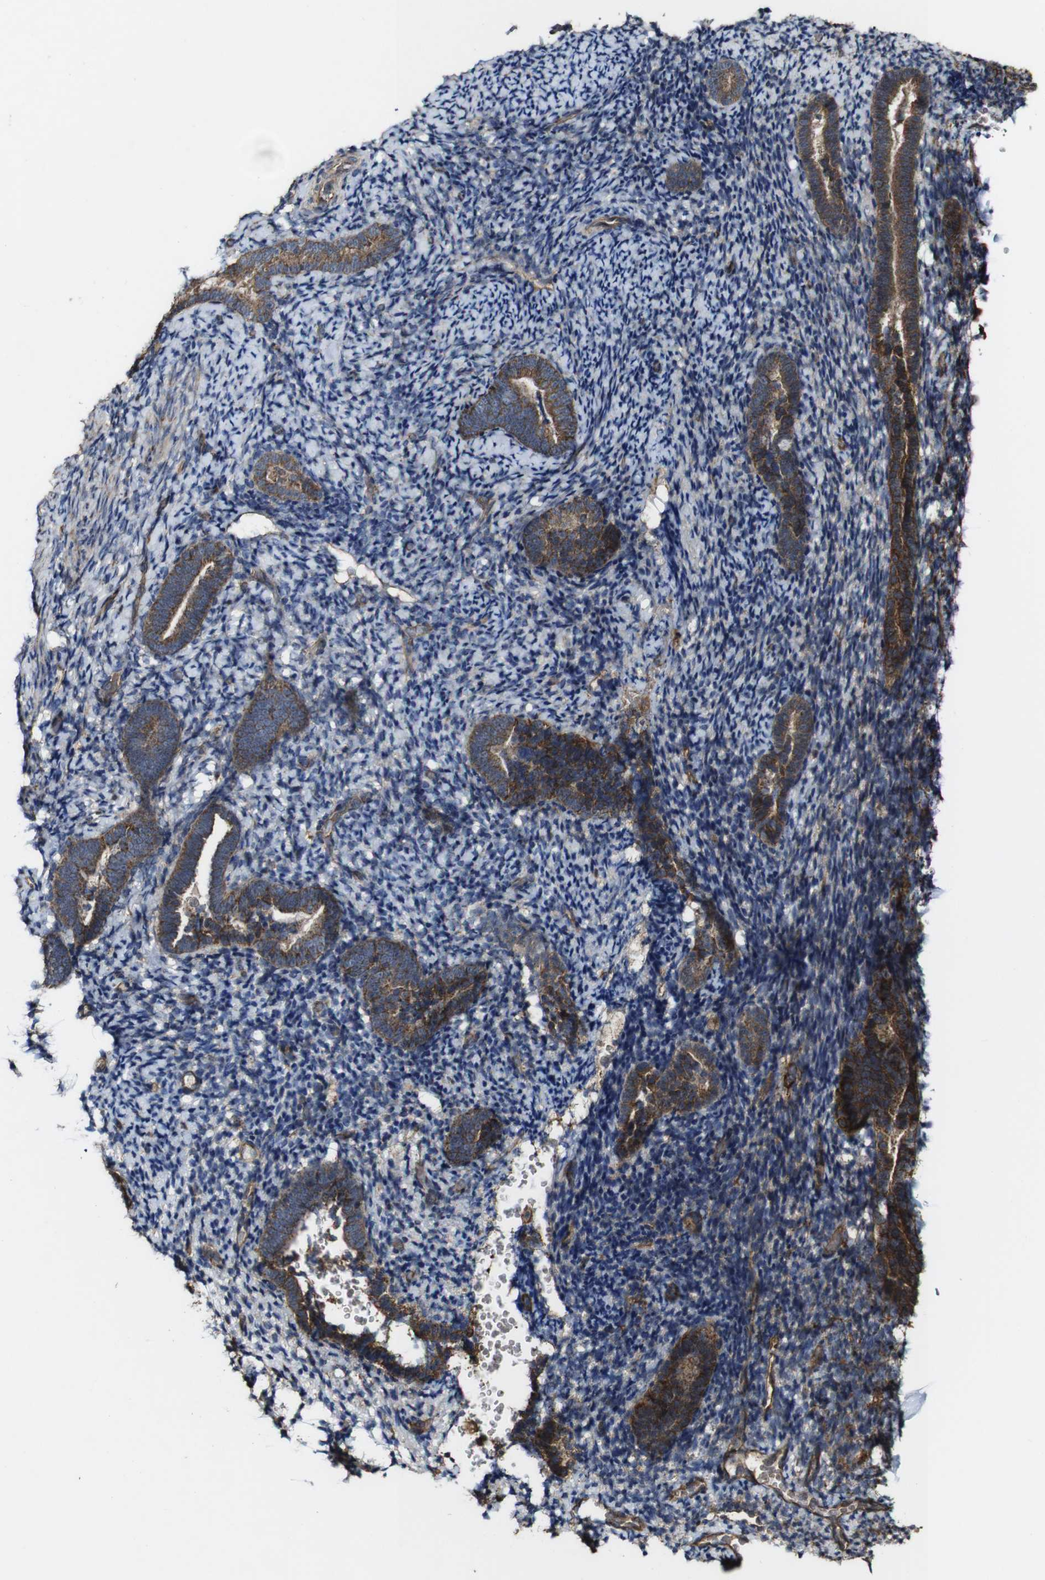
{"staining": {"intensity": "negative", "quantity": "none", "location": "none"}, "tissue": "endometrium", "cell_type": "Cells in endometrial stroma", "image_type": "normal", "snomed": [{"axis": "morphology", "description": "Normal tissue, NOS"}, {"axis": "topography", "description": "Endometrium"}], "caption": "Immunohistochemistry micrograph of benign human endometrium stained for a protein (brown), which shows no positivity in cells in endometrial stroma. Brightfield microscopy of immunohistochemistry stained with DAB (3,3'-diaminobenzidine) (brown) and hematoxylin (blue), captured at high magnification.", "gene": "BTN3A3", "patient": {"sex": "female", "age": 51}}